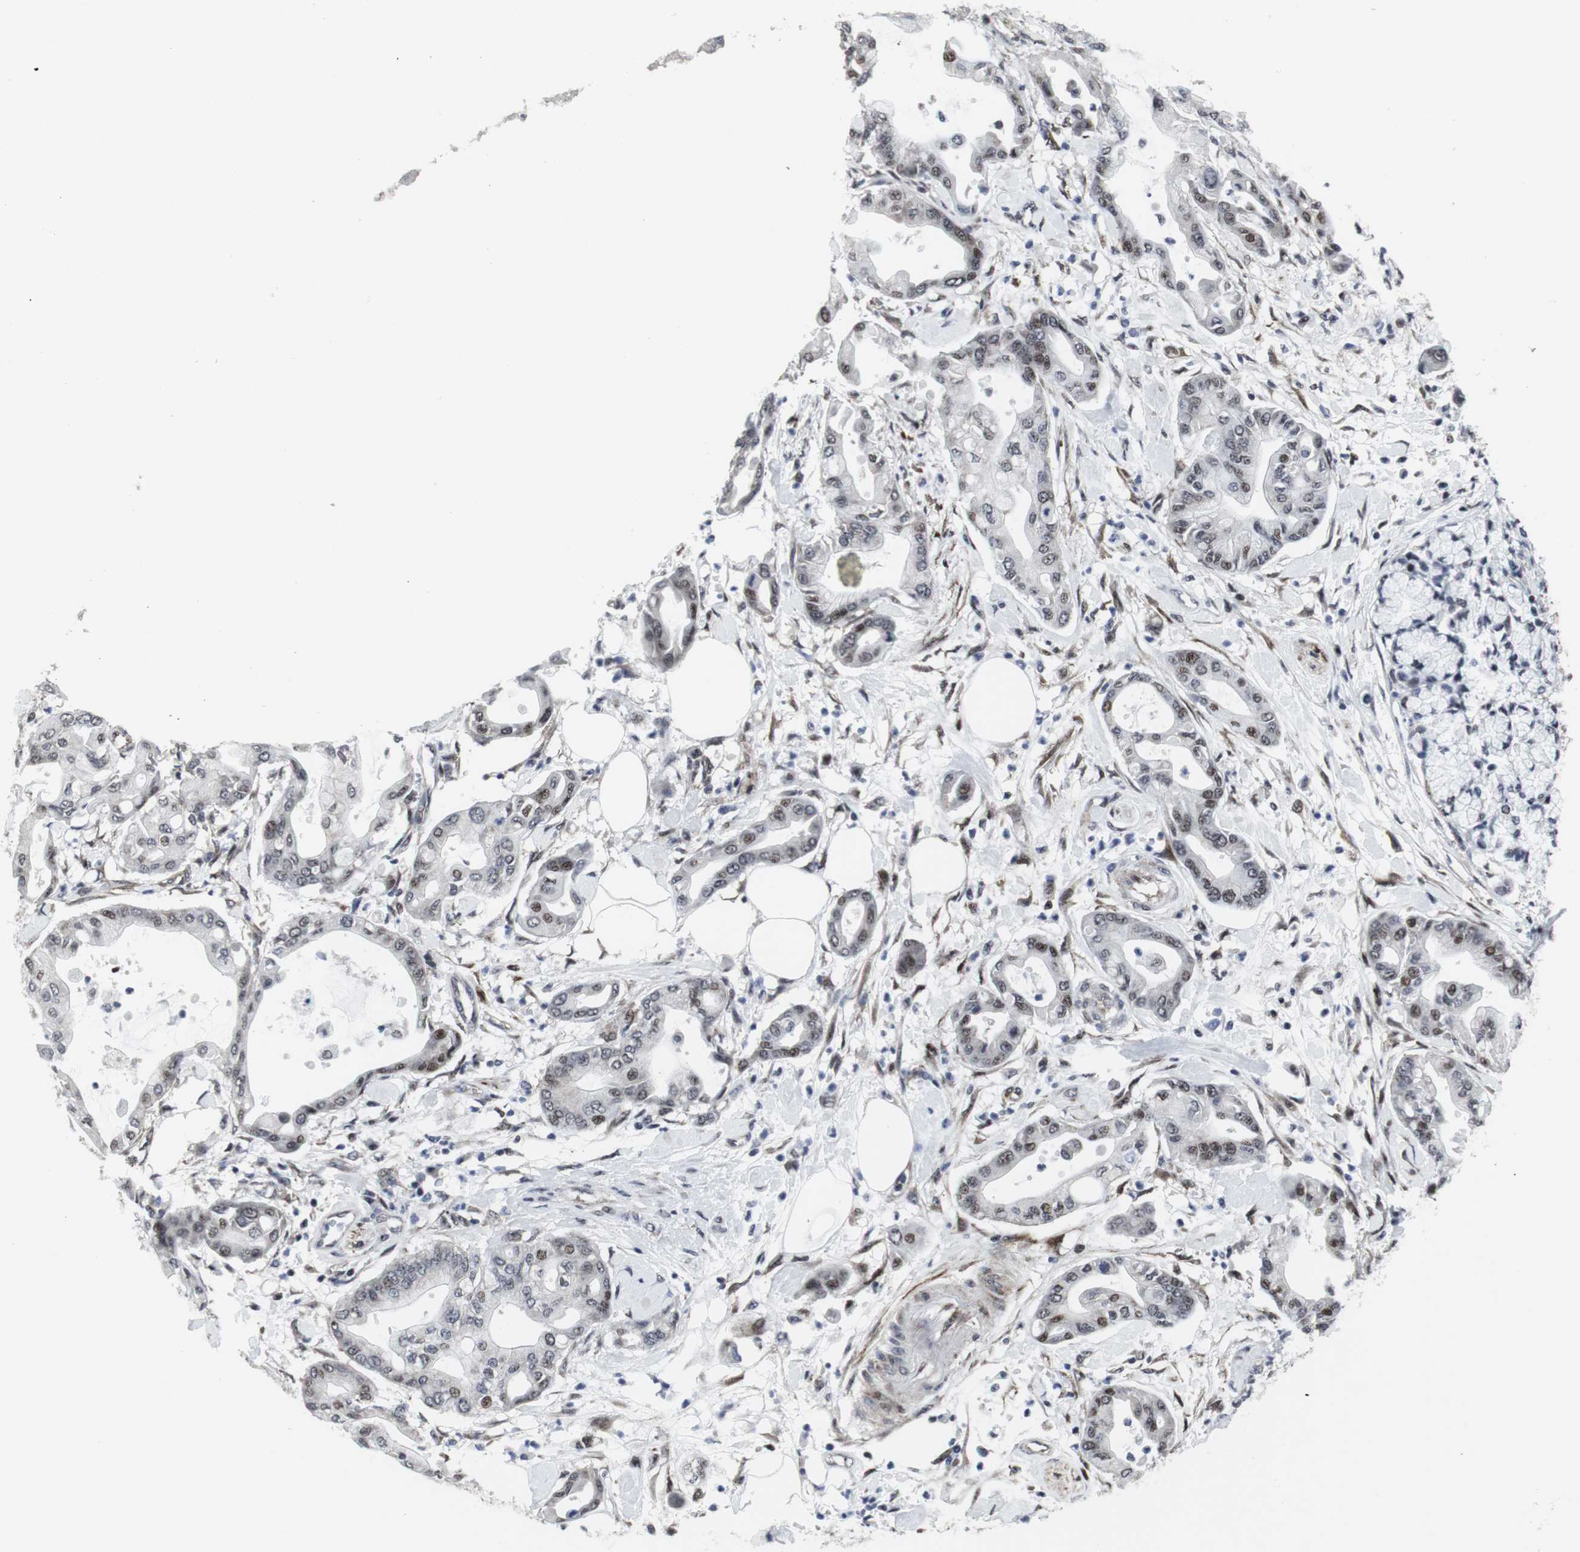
{"staining": {"intensity": "moderate", "quantity": "<25%", "location": "nuclear"}, "tissue": "pancreatic cancer", "cell_type": "Tumor cells", "image_type": "cancer", "snomed": [{"axis": "morphology", "description": "Adenocarcinoma, NOS"}, {"axis": "morphology", "description": "Adenocarcinoma, metastatic, NOS"}, {"axis": "topography", "description": "Lymph node"}, {"axis": "topography", "description": "Pancreas"}, {"axis": "topography", "description": "Duodenum"}], "caption": "Moderate nuclear protein positivity is appreciated in about <25% of tumor cells in pancreatic adenocarcinoma.", "gene": "MLH1", "patient": {"sex": "female", "age": 64}}